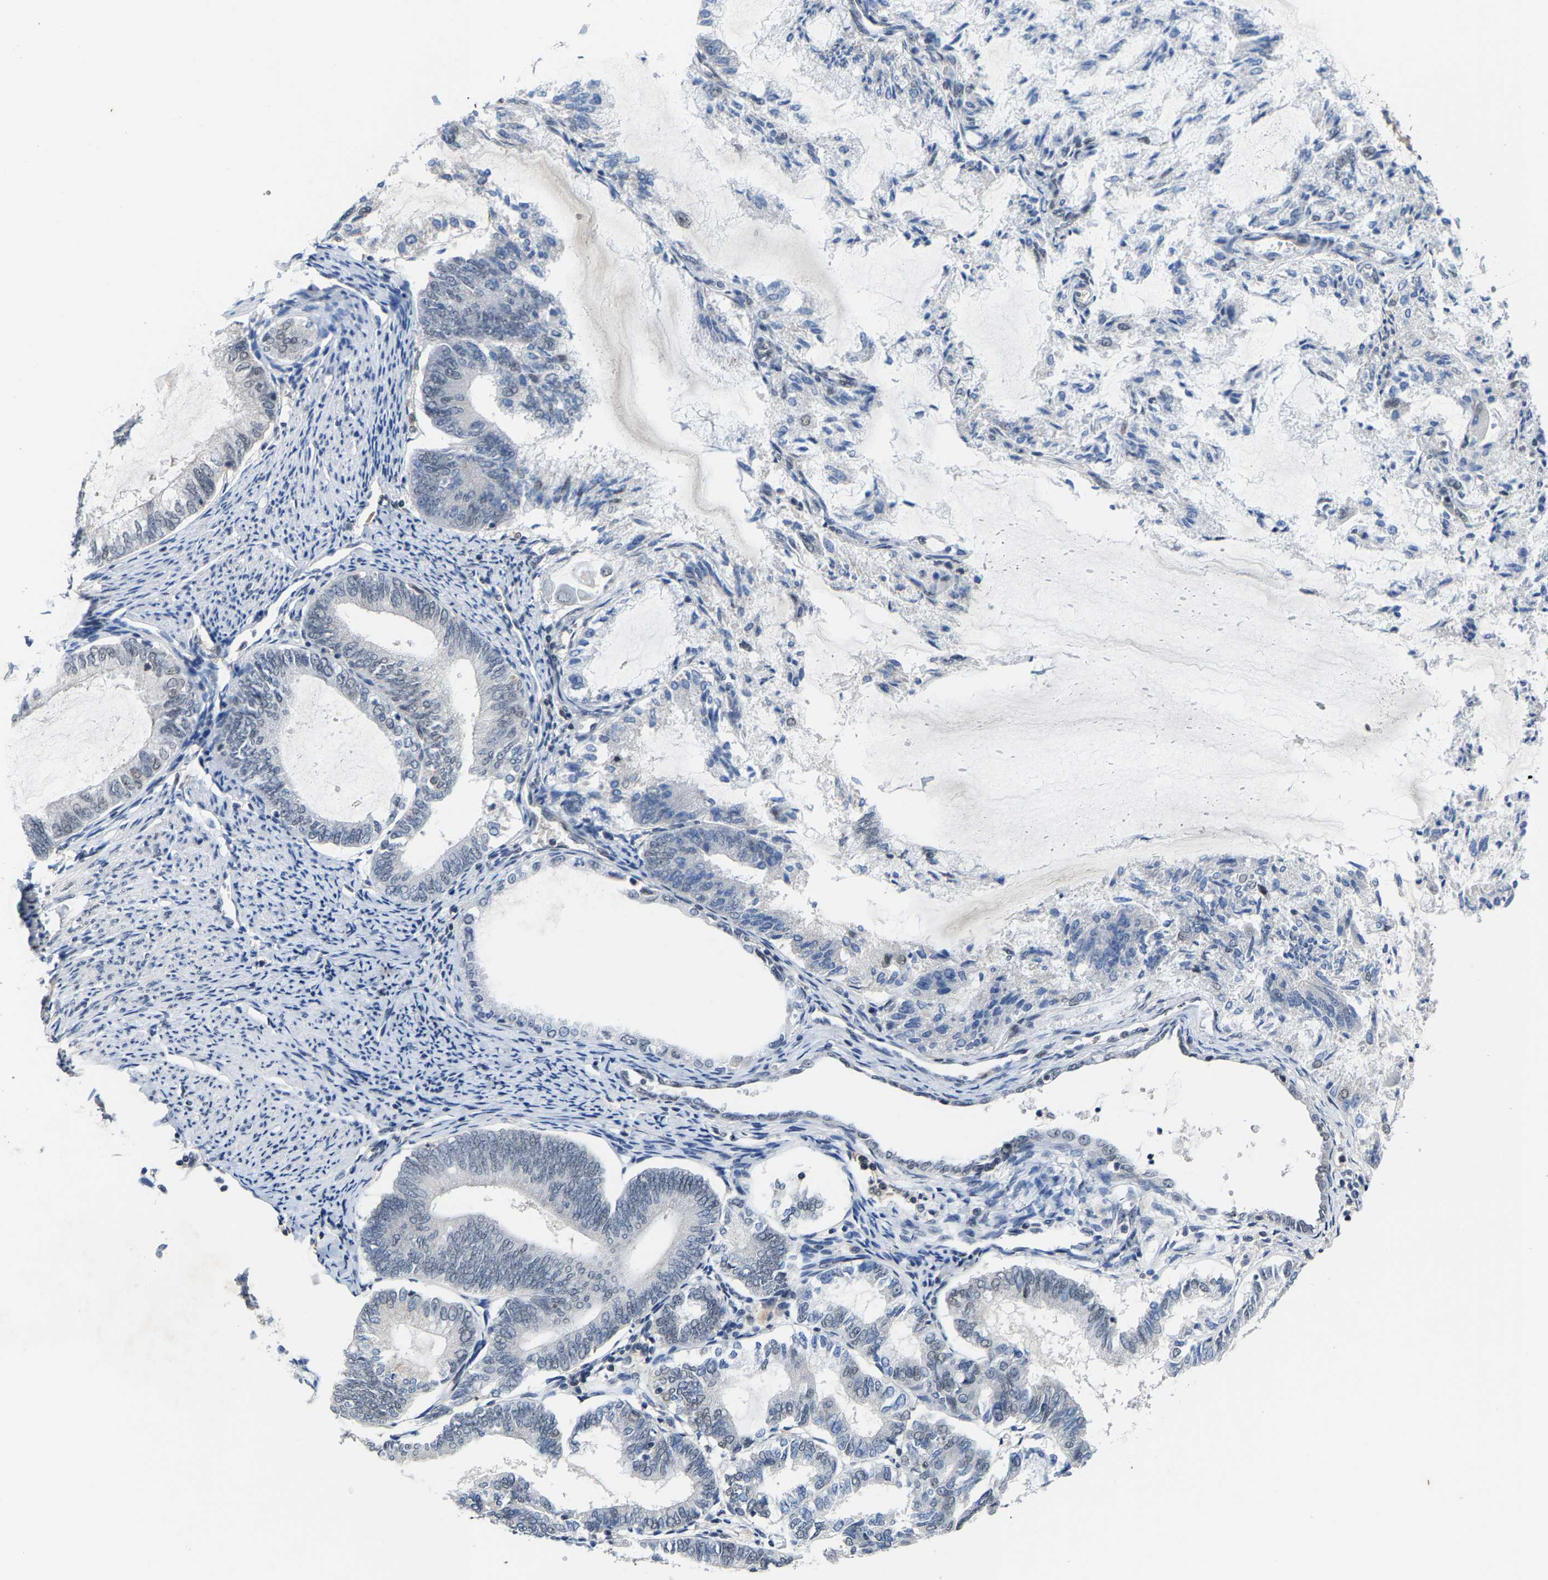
{"staining": {"intensity": "negative", "quantity": "none", "location": "none"}, "tissue": "endometrial cancer", "cell_type": "Tumor cells", "image_type": "cancer", "snomed": [{"axis": "morphology", "description": "Adenocarcinoma, NOS"}, {"axis": "topography", "description": "Endometrium"}], "caption": "An IHC photomicrograph of endometrial cancer (adenocarcinoma) is shown. There is no staining in tumor cells of endometrial cancer (adenocarcinoma).", "gene": "FGD3", "patient": {"sex": "female", "age": 86}}